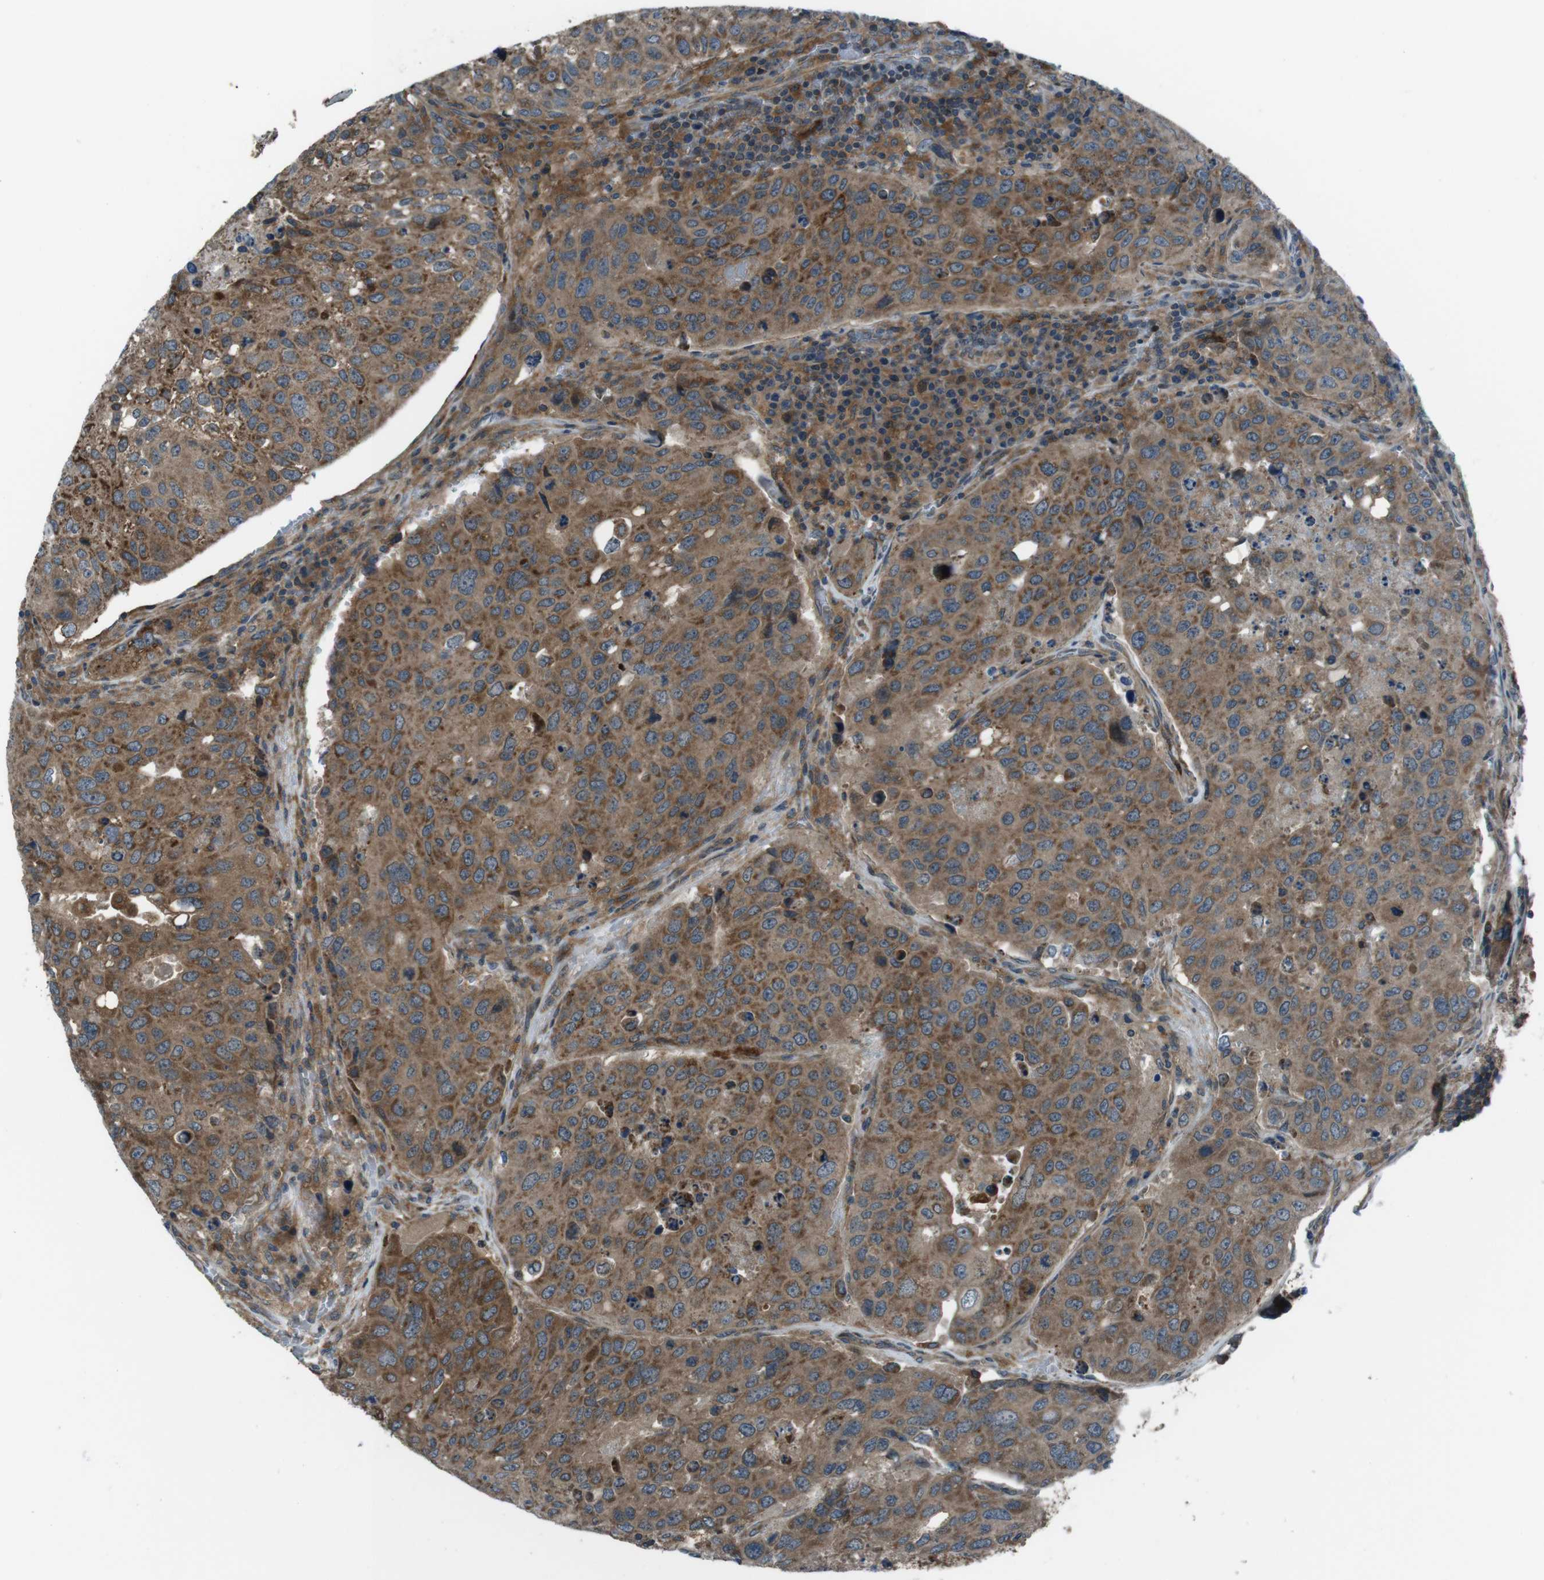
{"staining": {"intensity": "moderate", "quantity": ">75%", "location": "cytoplasmic/membranous"}, "tissue": "urothelial cancer", "cell_type": "Tumor cells", "image_type": "cancer", "snomed": [{"axis": "morphology", "description": "Urothelial carcinoma, High grade"}, {"axis": "topography", "description": "Lymph node"}, {"axis": "topography", "description": "Urinary bladder"}], "caption": "This photomicrograph demonstrates high-grade urothelial carcinoma stained with IHC to label a protein in brown. The cytoplasmic/membranous of tumor cells show moderate positivity for the protein. Nuclei are counter-stained blue.", "gene": "SLC27A4", "patient": {"sex": "male", "age": 51}}